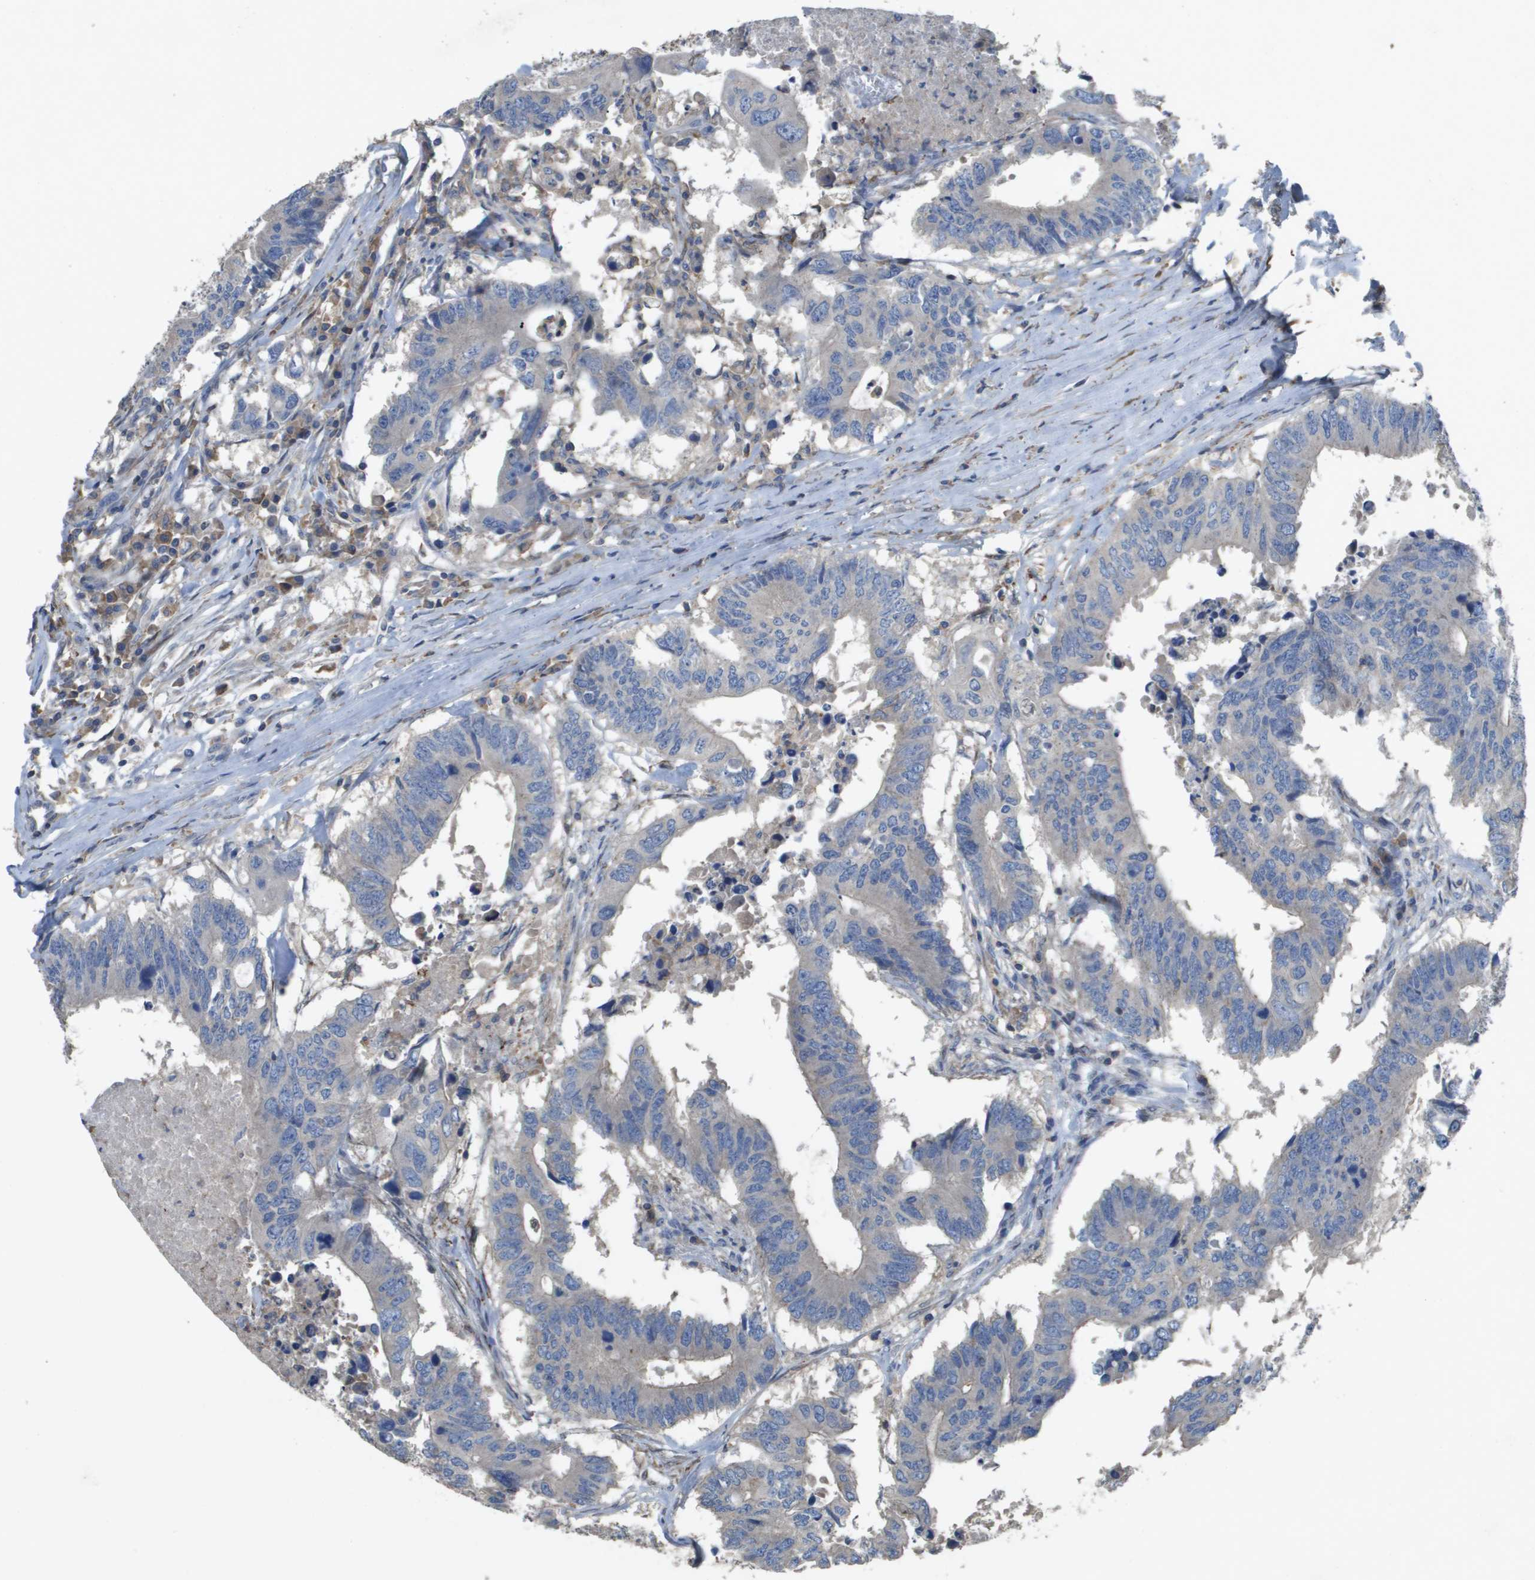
{"staining": {"intensity": "negative", "quantity": "none", "location": "none"}, "tissue": "colorectal cancer", "cell_type": "Tumor cells", "image_type": "cancer", "snomed": [{"axis": "morphology", "description": "Adenocarcinoma, NOS"}, {"axis": "topography", "description": "Colon"}], "caption": "Photomicrograph shows no significant protein staining in tumor cells of colorectal adenocarcinoma.", "gene": "CLCA4", "patient": {"sex": "male", "age": 71}}